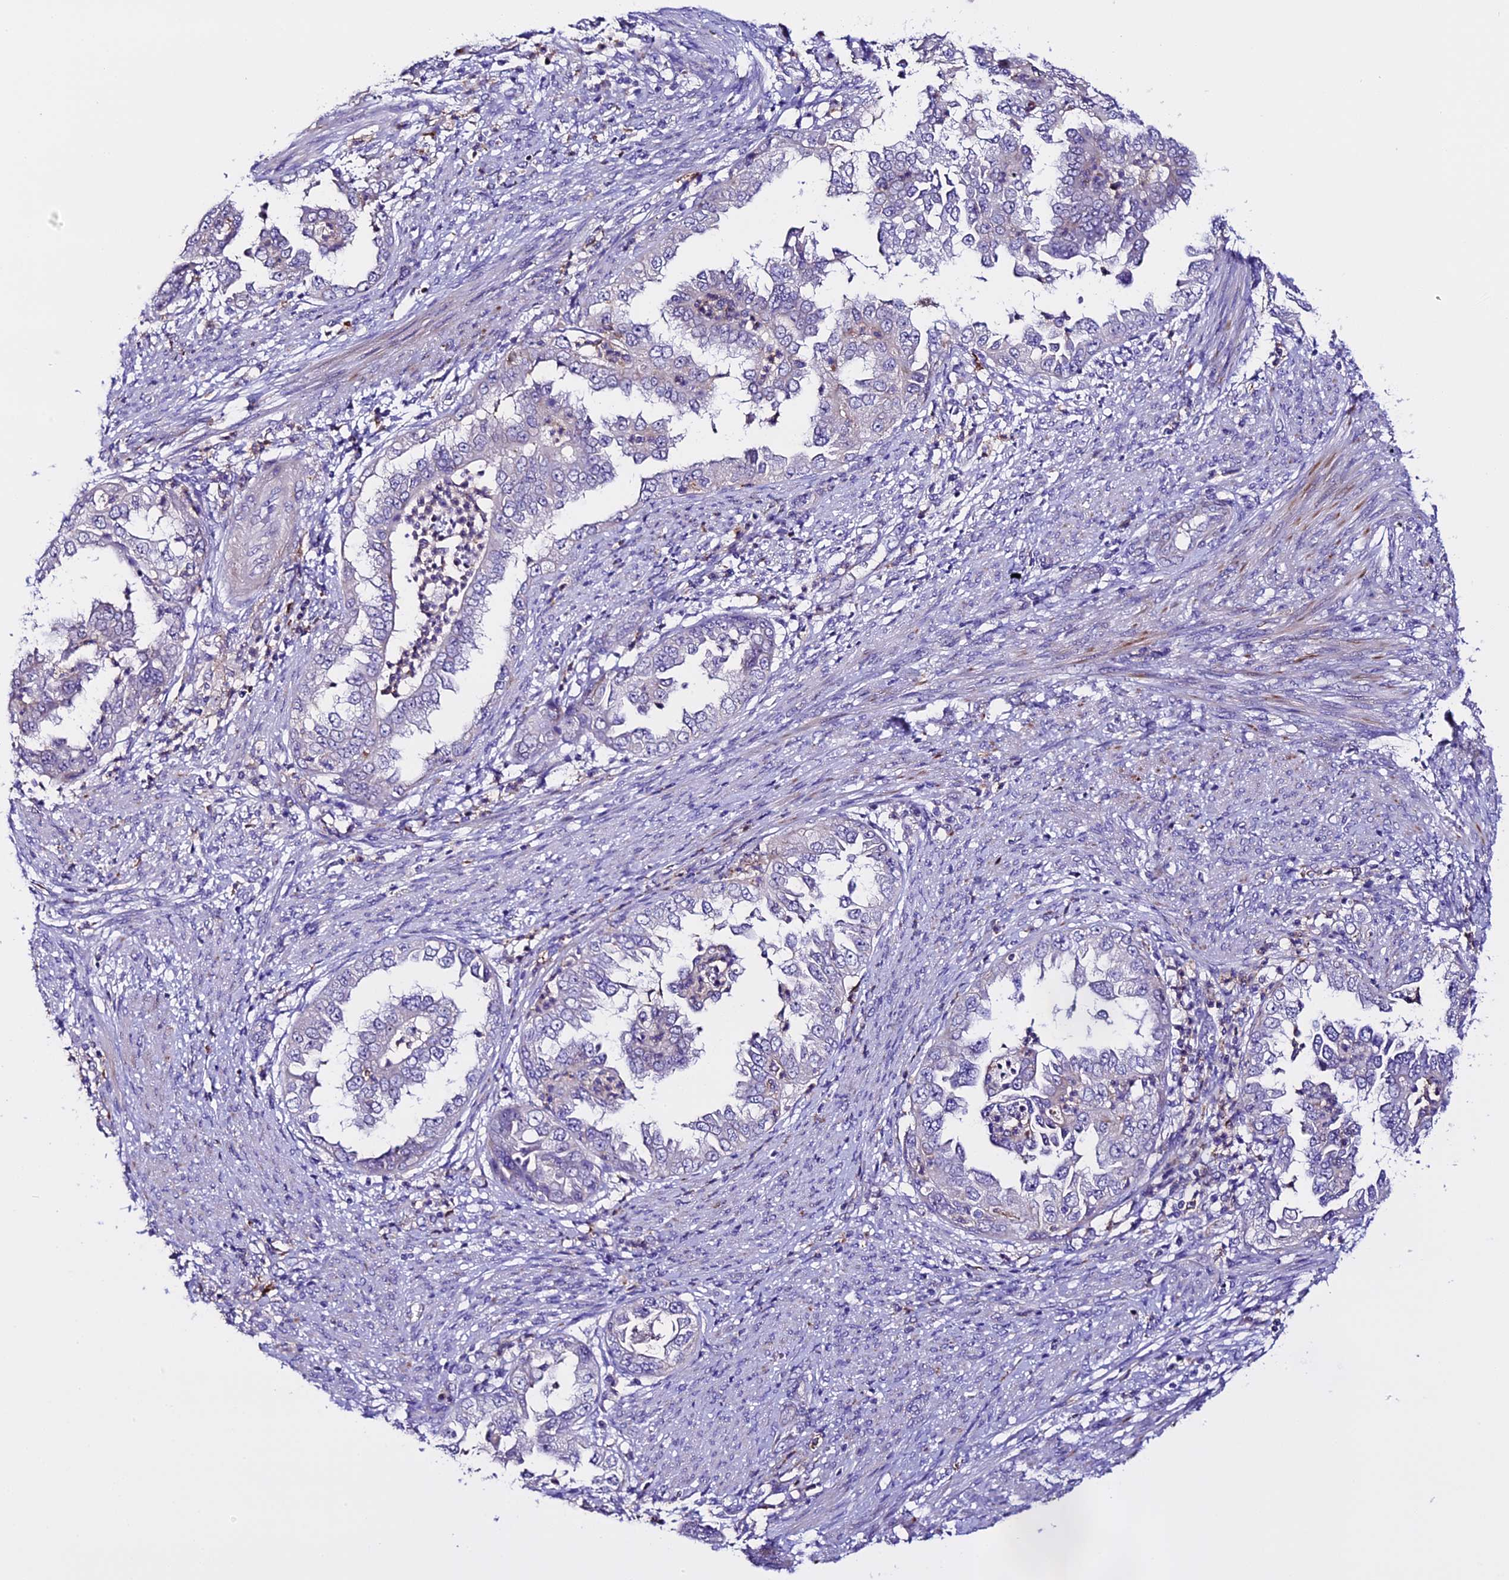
{"staining": {"intensity": "negative", "quantity": "none", "location": "none"}, "tissue": "endometrial cancer", "cell_type": "Tumor cells", "image_type": "cancer", "snomed": [{"axis": "morphology", "description": "Adenocarcinoma, NOS"}, {"axis": "topography", "description": "Endometrium"}], "caption": "IHC image of neoplastic tissue: human endometrial cancer stained with DAB (3,3'-diaminobenzidine) shows no significant protein positivity in tumor cells.", "gene": "NOD2", "patient": {"sex": "female", "age": 85}}